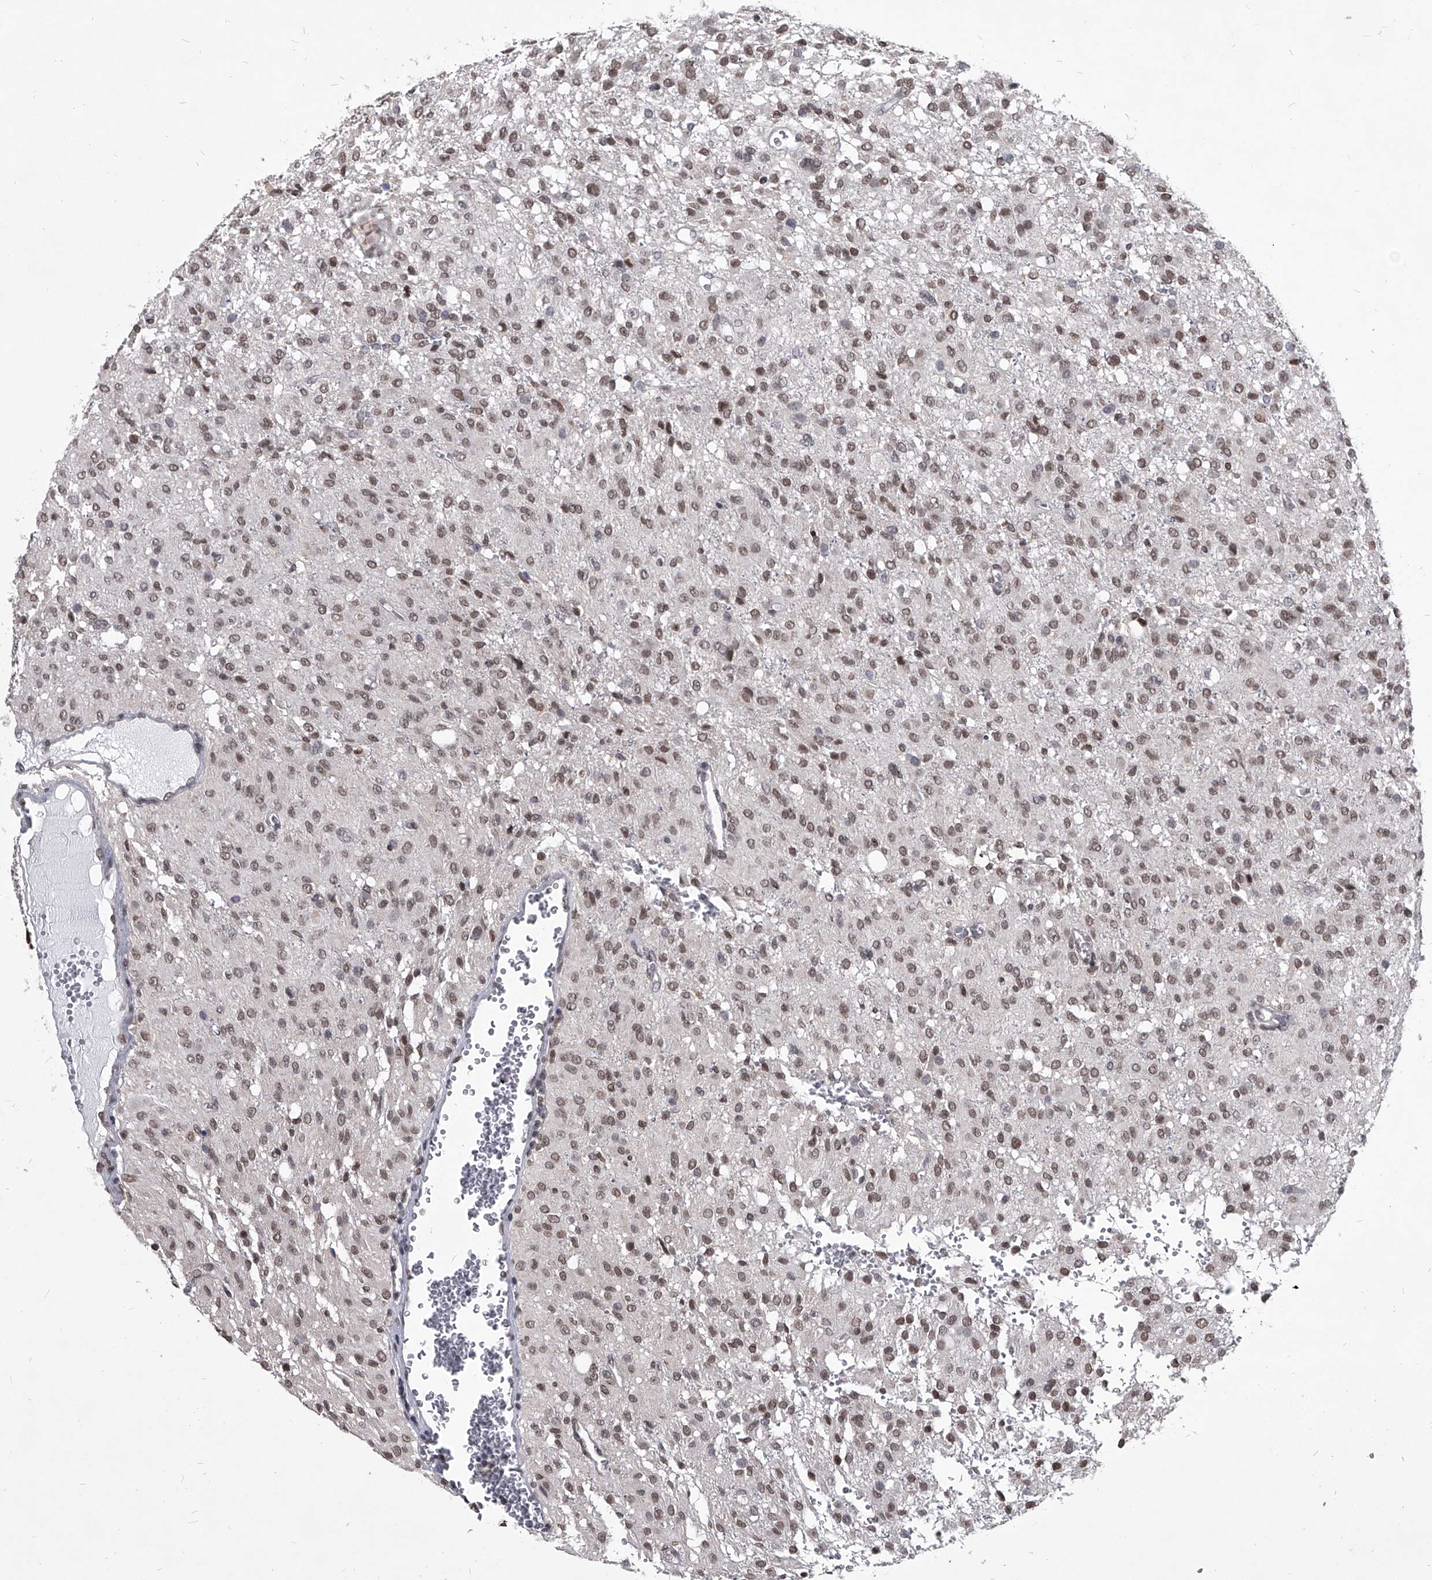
{"staining": {"intensity": "moderate", "quantity": "25%-75%", "location": "nuclear"}, "tissue": "glioma", "cell_type": "Tumor cells", "image_type": "cancer", "snomed": [{"axis": "morphology", "description": "Glioma, malignant, High grade"}, {"axis": "topography", "description": "Brain"}], "caption": "Glioma stained with IHC reveals moderate nuclear staining in about 25%-75% of tumor cells.", "gene": "PPIL4", "patient": {"sex": "female", "age": 59}}